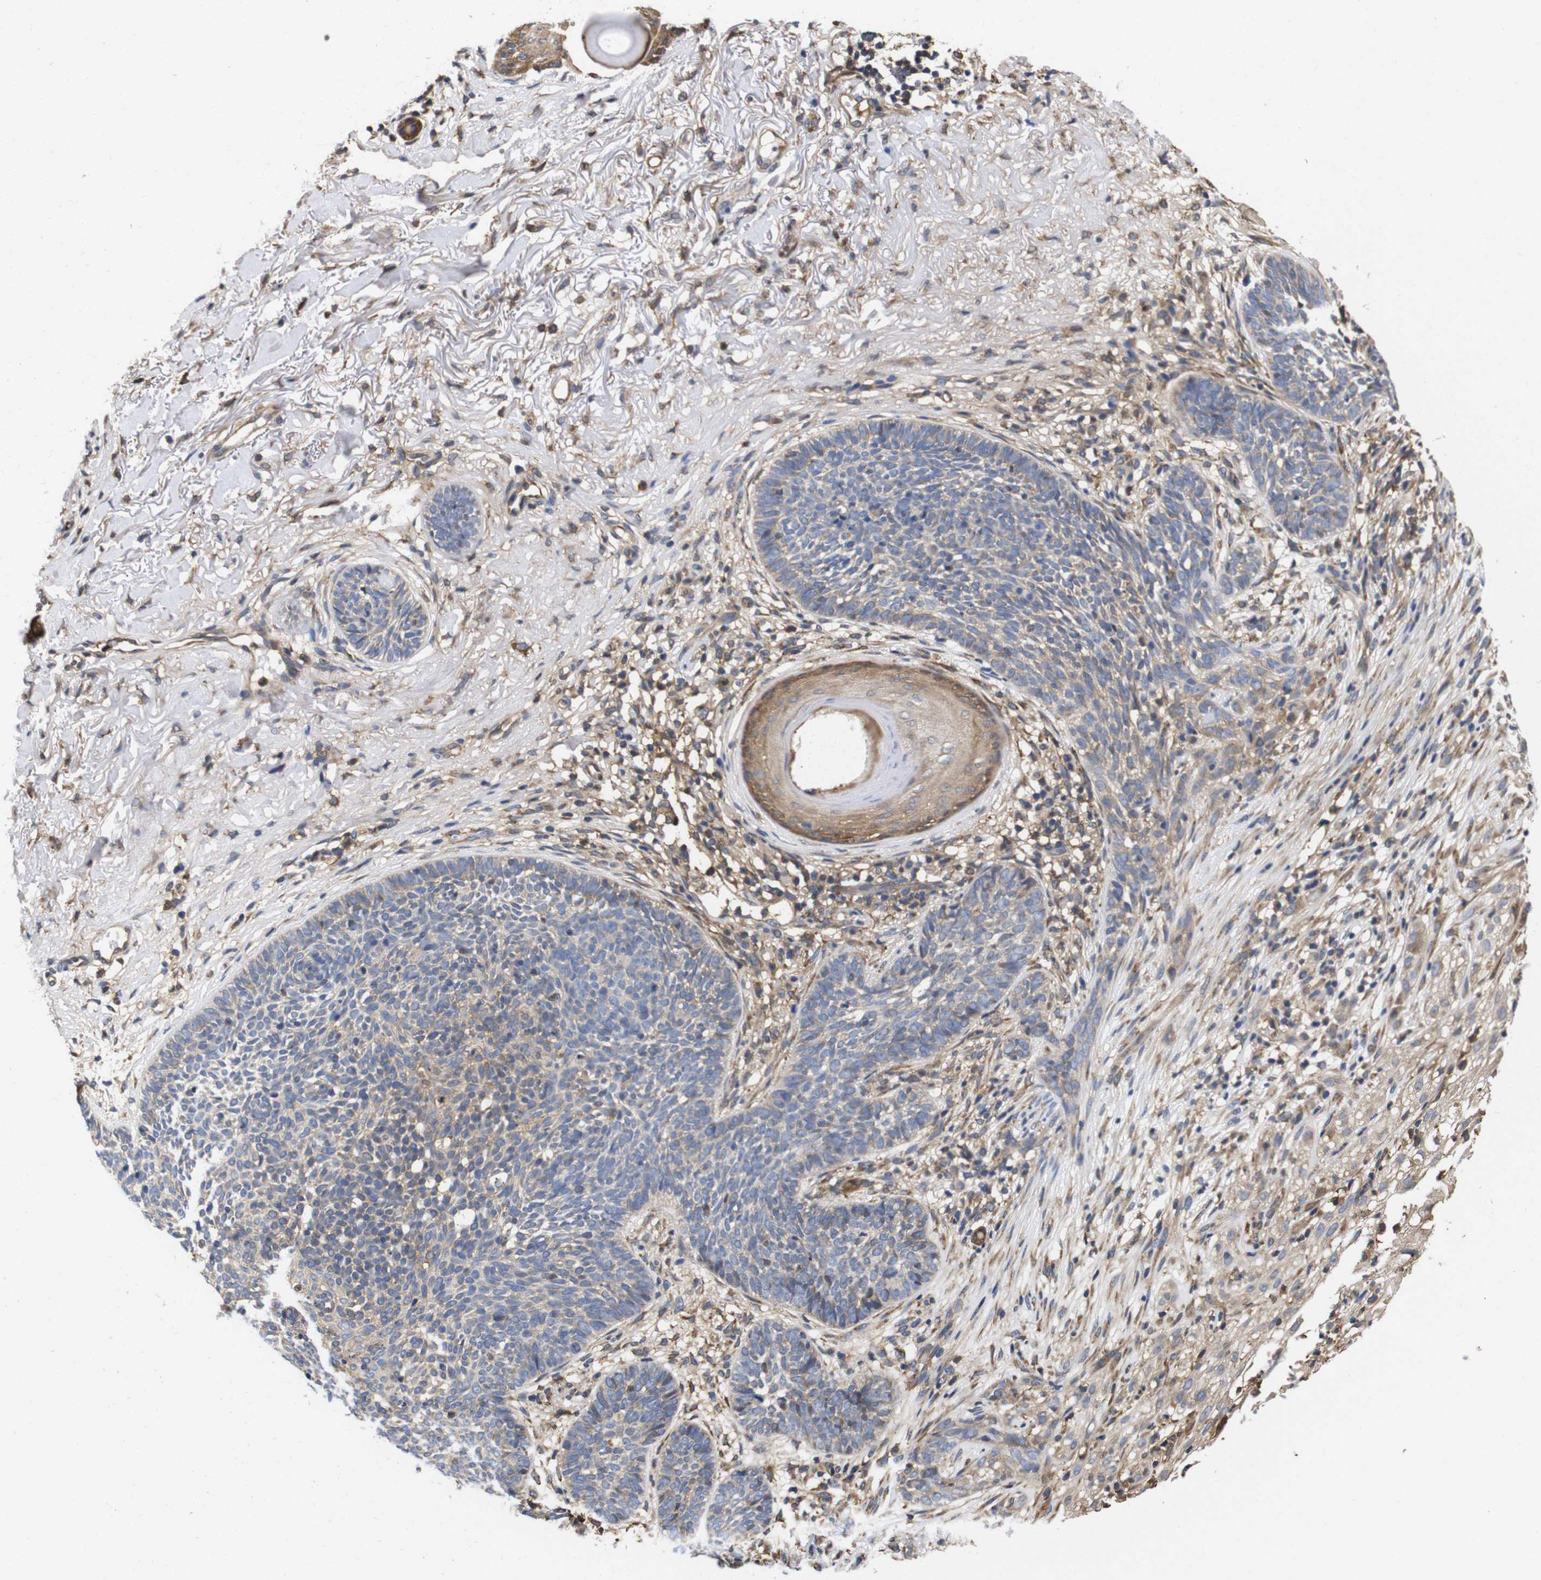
{"staining": {"intensity": "weak", "quantity": "25%-75%", "location": "cytoplasmic/membranous"}, "tissue": "skin cancer", "cell_type": "Tumor cells", "image_type": "cancer", "snomed": [{"axis": "morphology", "description": "Basal cell carcinoma"}, {"axis": "topography", "description": "Skin"}], "caption": "This histopathology image demonstrates skin basal cell carcinoma stained with immunohistochemistry to label a protein in brown. The cytoplasmic/membranous of tumor cells show weak positivity for the protein. Nuclei are counter-stained blue.", "gene": "LRRCC1", "patient": {"sex": "female", "age": 70}}